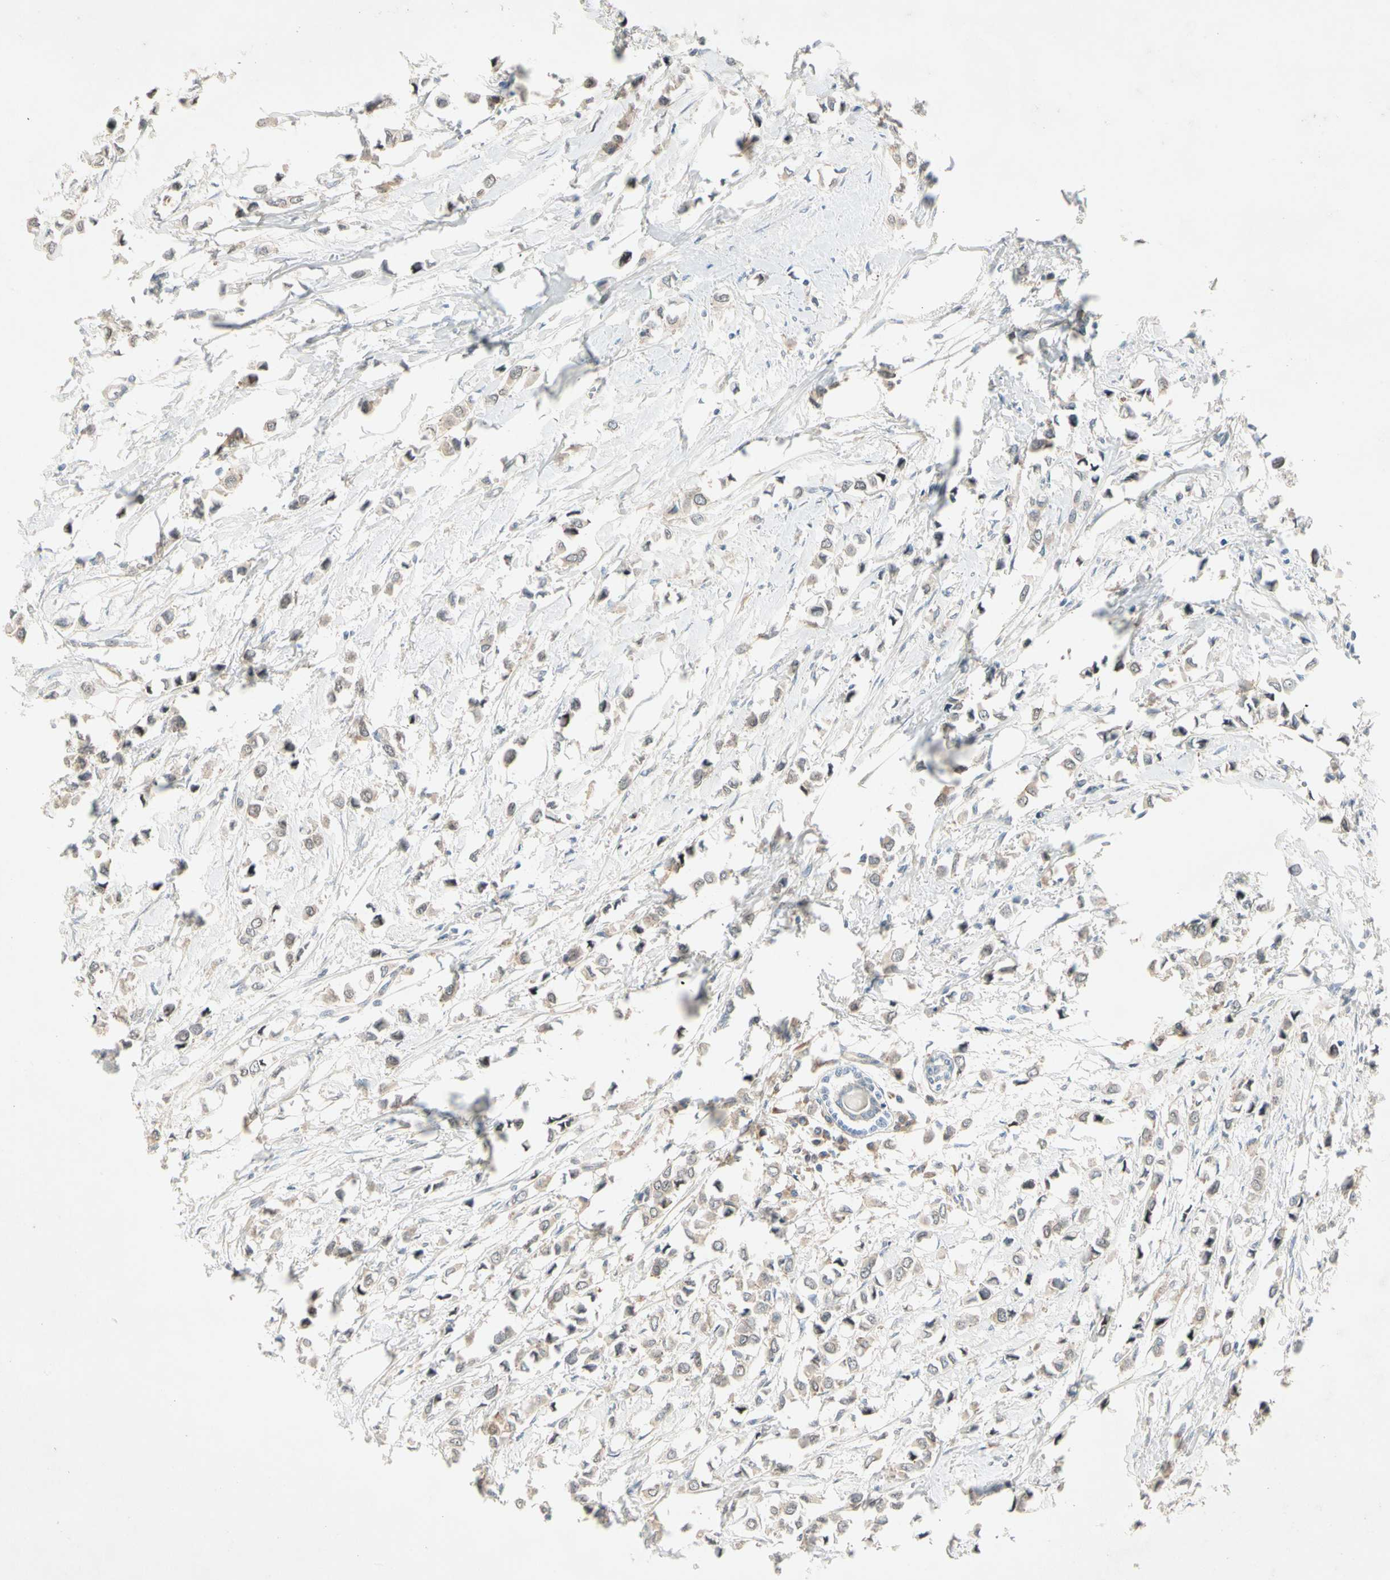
{"staining": {"intensity": "weak", "quantity": ">75%", "location": "cytoplasmic/membranous"}, "tissue": "breast cancer", "cell_type": "Tumor cells", "image_type": "cancer", "snomed": [{"axis": "morphology", "description": "Lobular carcinoma"}, {"axis": "topography", "description": "Breast"}], "caption": "Approximately >75% of tumor cells in human lobular carcinoma (breast) demonstrate weak cytoplasmic/membranous protein staining as visualized by brown immunohistochemical staining.", "gene": "IL1R1", "patient": {"sex": "female", "age": 51}}